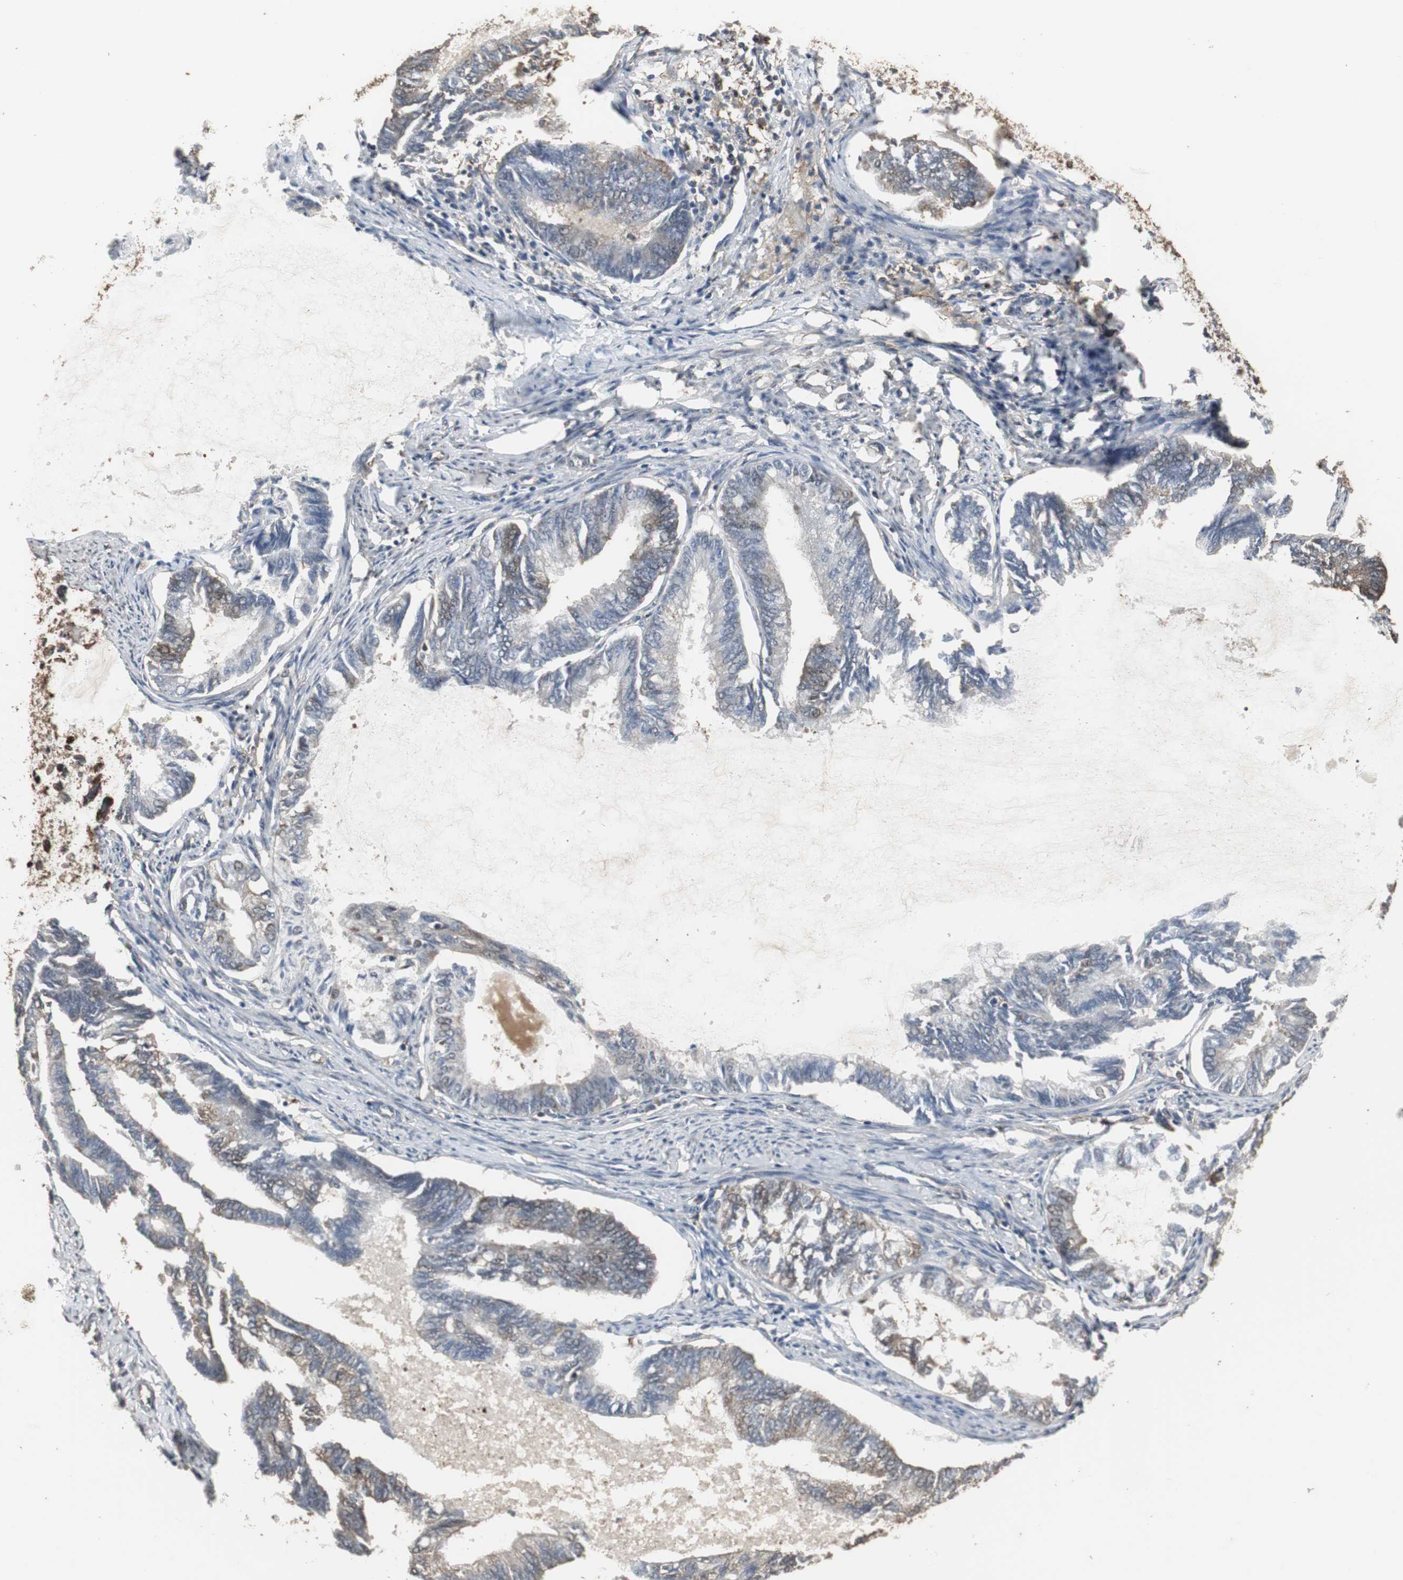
{"staining": {"intensity": "moderate", "quantity": "<25%", "location": "cytoplasmic/membranous"}, "tissue": "endometrial cancer", "cell_type": "Tumor cells", "image_type": "cancer", "snomed": [{"axis": "morphology", "description": "Adenocarcinoma, NOS"}, {"axis": "topography", "description": "Endometrium"}], "caption": "Human adenocarcinoma (endometrial) stained for a protein (brown) exhibits moderate cytoplasmic/membranous positive staining in approximately <25% of tumor cells.", "gene": "HPRT1", "patient": {"sex": "female", "age": 86}}